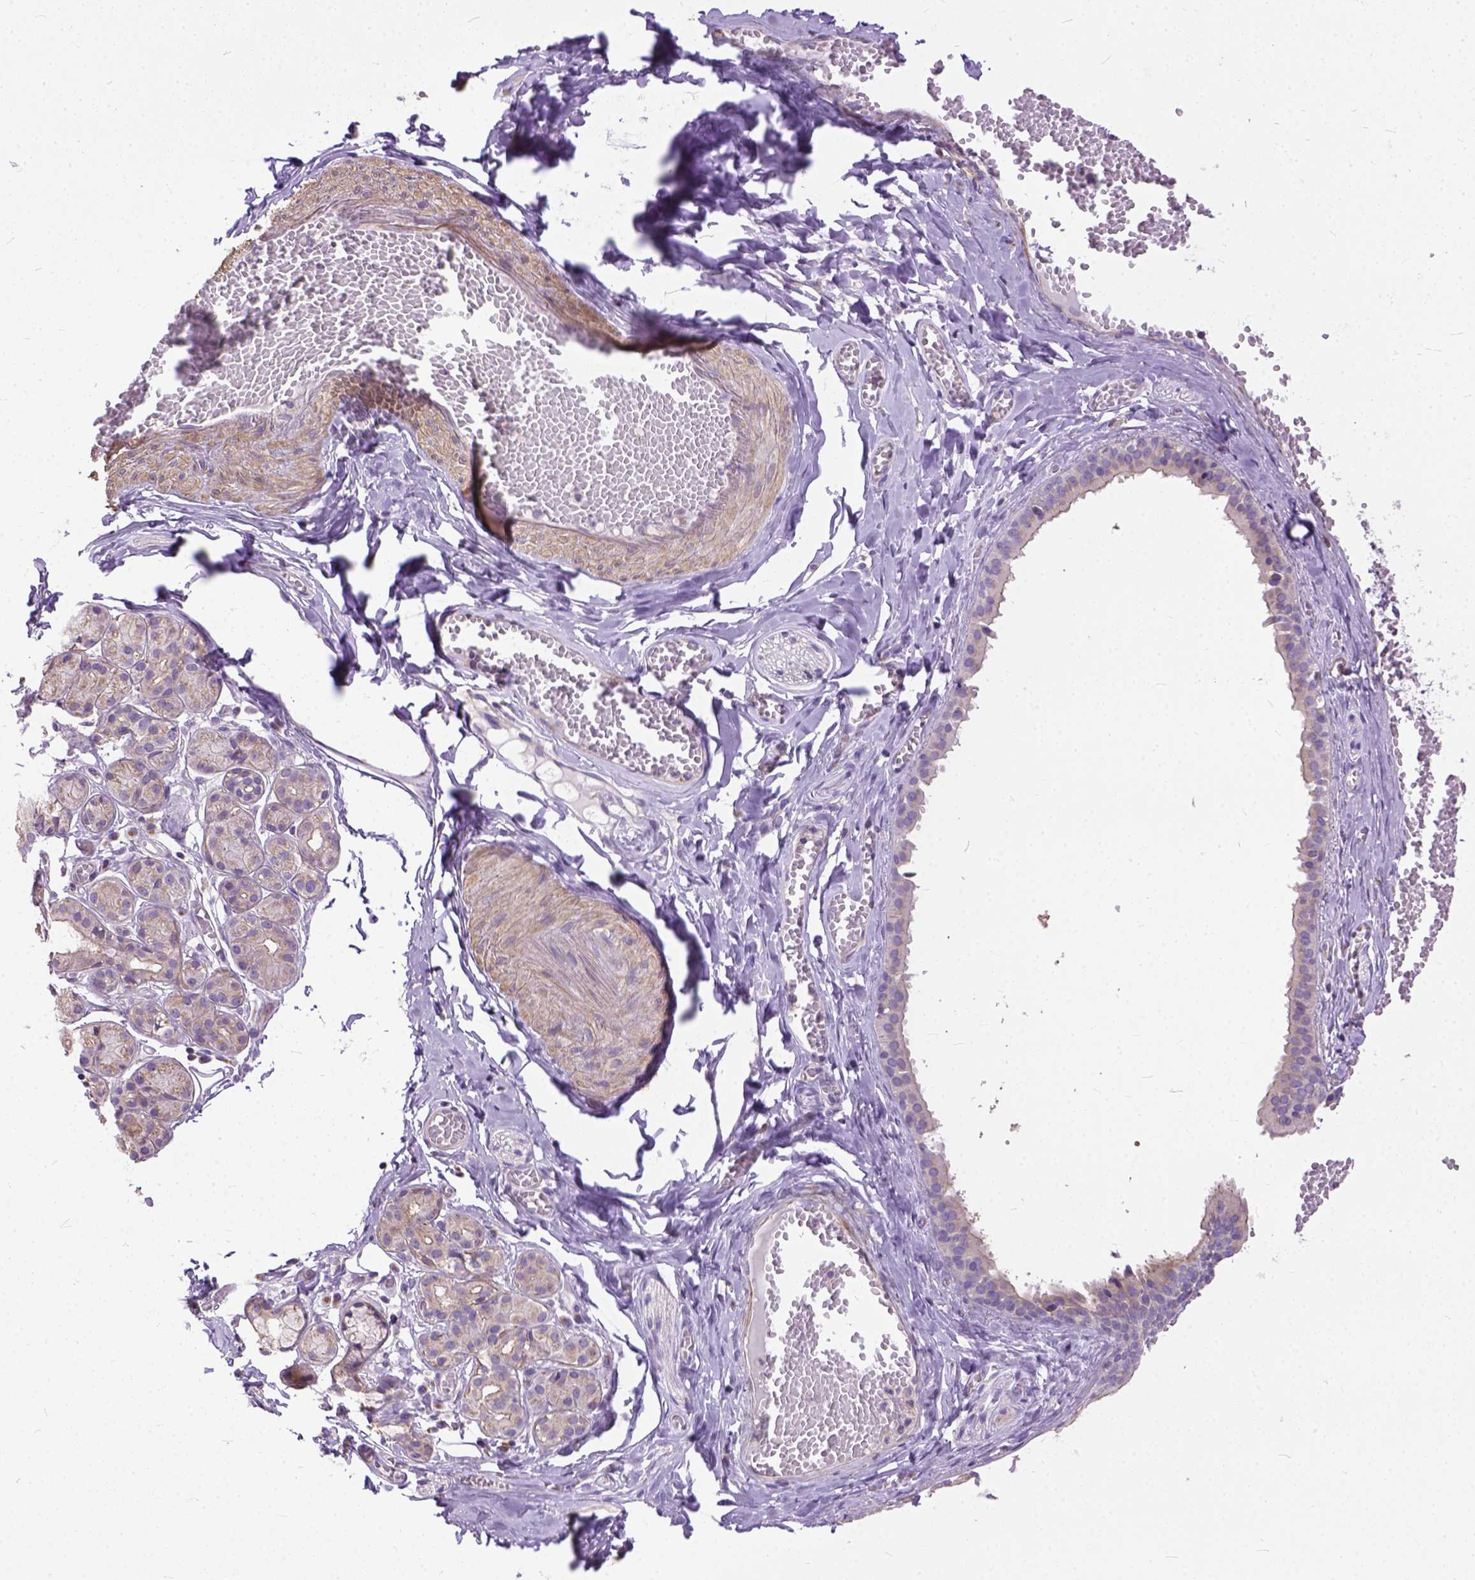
{"staining": {"intensity": "weak", "quantity": "<25%", "location": "cytoplasmic/membranous"}, "tissue": "salivary gland", "cell_type": "Glandular cells", "image_type": "normal", "snomed": [{"axis": "morphology", "description": "Normal tissue, NOS"}, {"axis": "topography", "description": "Salivary gland"}, {"axis": "topography", "description": "Peripheral nerve tissue"}], "caption": "An IHC image of unremarkable salivary gland is shown. There is no staining in glandular cells of salivary gland.", "gene": "BANF2", "patient": {"sex": "male", "age": 71}}